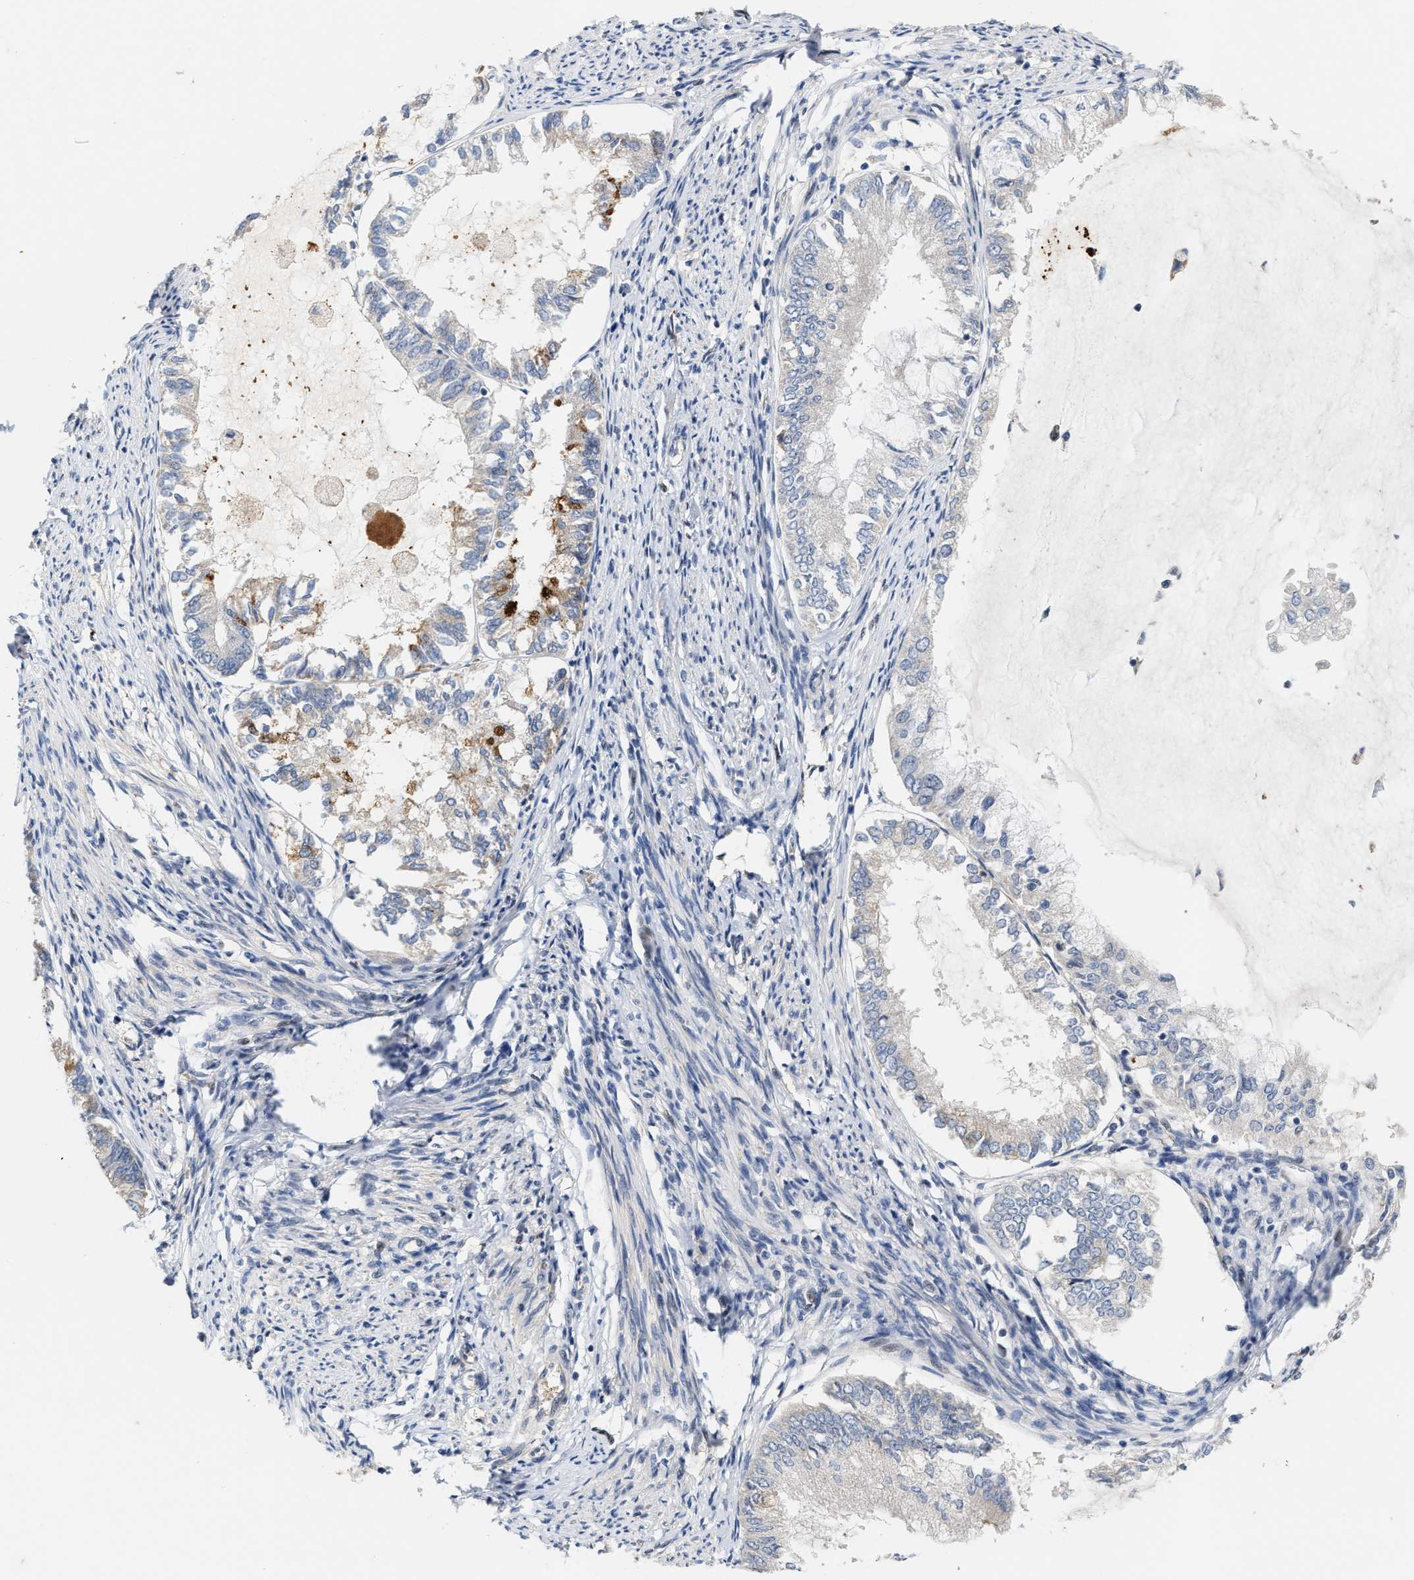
{"staining": {"intensity": "weak", "quantity": "<25%", "location": "cytoplasmic/membranous"}, "tissue": "endometrial cancer", "cell_type": "Tumor cells", "image_type": "cancer", "snomed": [{"axis": "morphology", "description": "Adenocarcinoma, NOS"}, {"axis": "topography", "description": "Endometrium"}], "caption": "Immunohistochemistry (IHC) image of endometrial adenocarcinoma stained for a protein (brown), which reveals no staining in tumor cells. The staining is performed using DAB (3,3'-diaminobenzidine) brown chromogen with nuclei counter-stained in using hematoxylin.", "gene": "TCF4", "patient": {"sex": "female", "age": 86}}